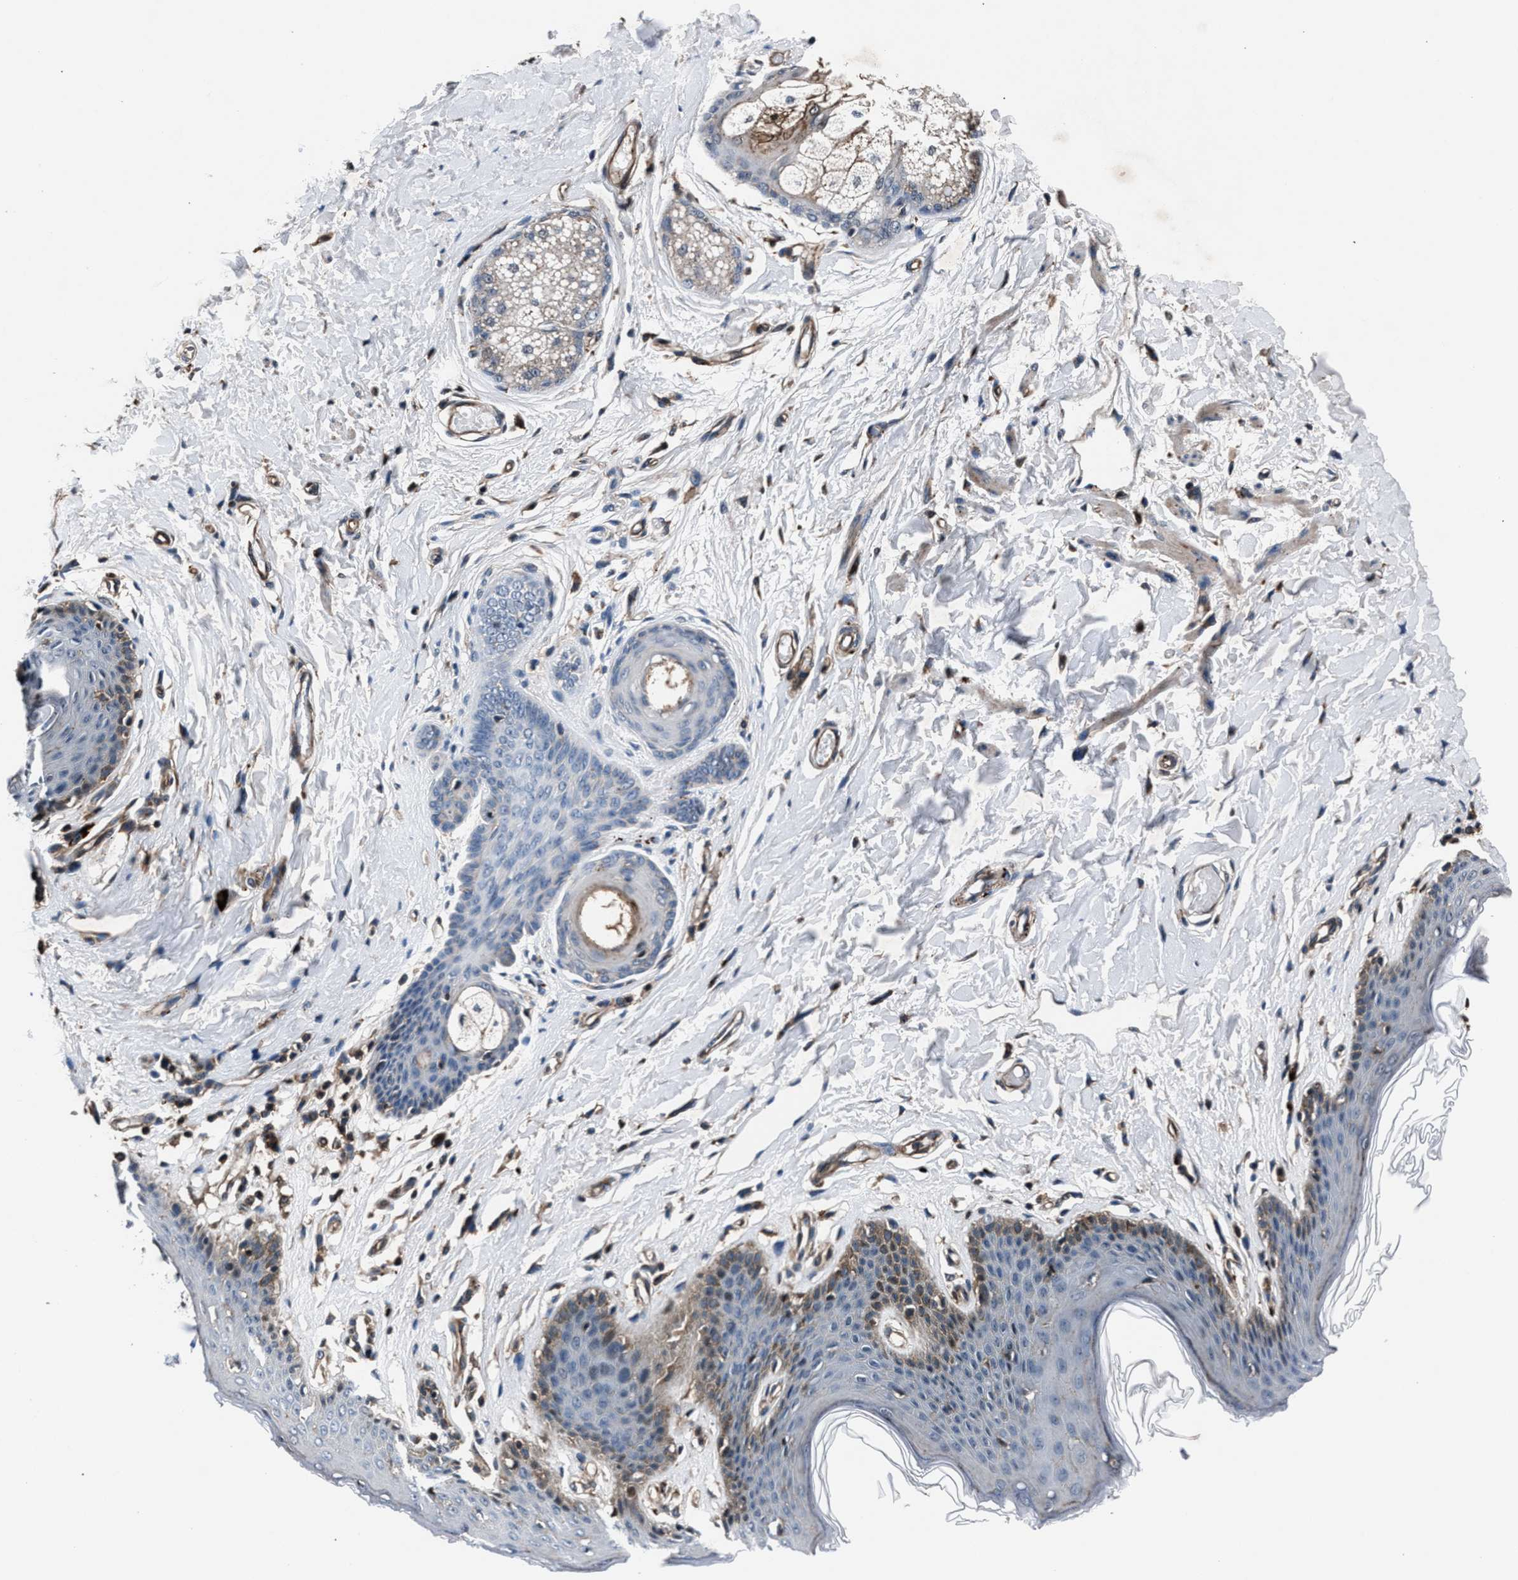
{"staining": {"intensity": "weak", "quantity": "<25%", "location": "cytoplasmic/membranous"}, "tissue": "skin", "cell_type": "Epidermal cells", "image_type": "normal", "snomed": [{"axis": "morphology", "description": "Normal tissue, NOS"}, {"axis": "topography", "description": "Vulva"}], "caption": "IHC of benign human skin reveals no positivity in epidermal cells.", "gene": "MFSD11", "patient": {"sex": "female", "age": 66}}